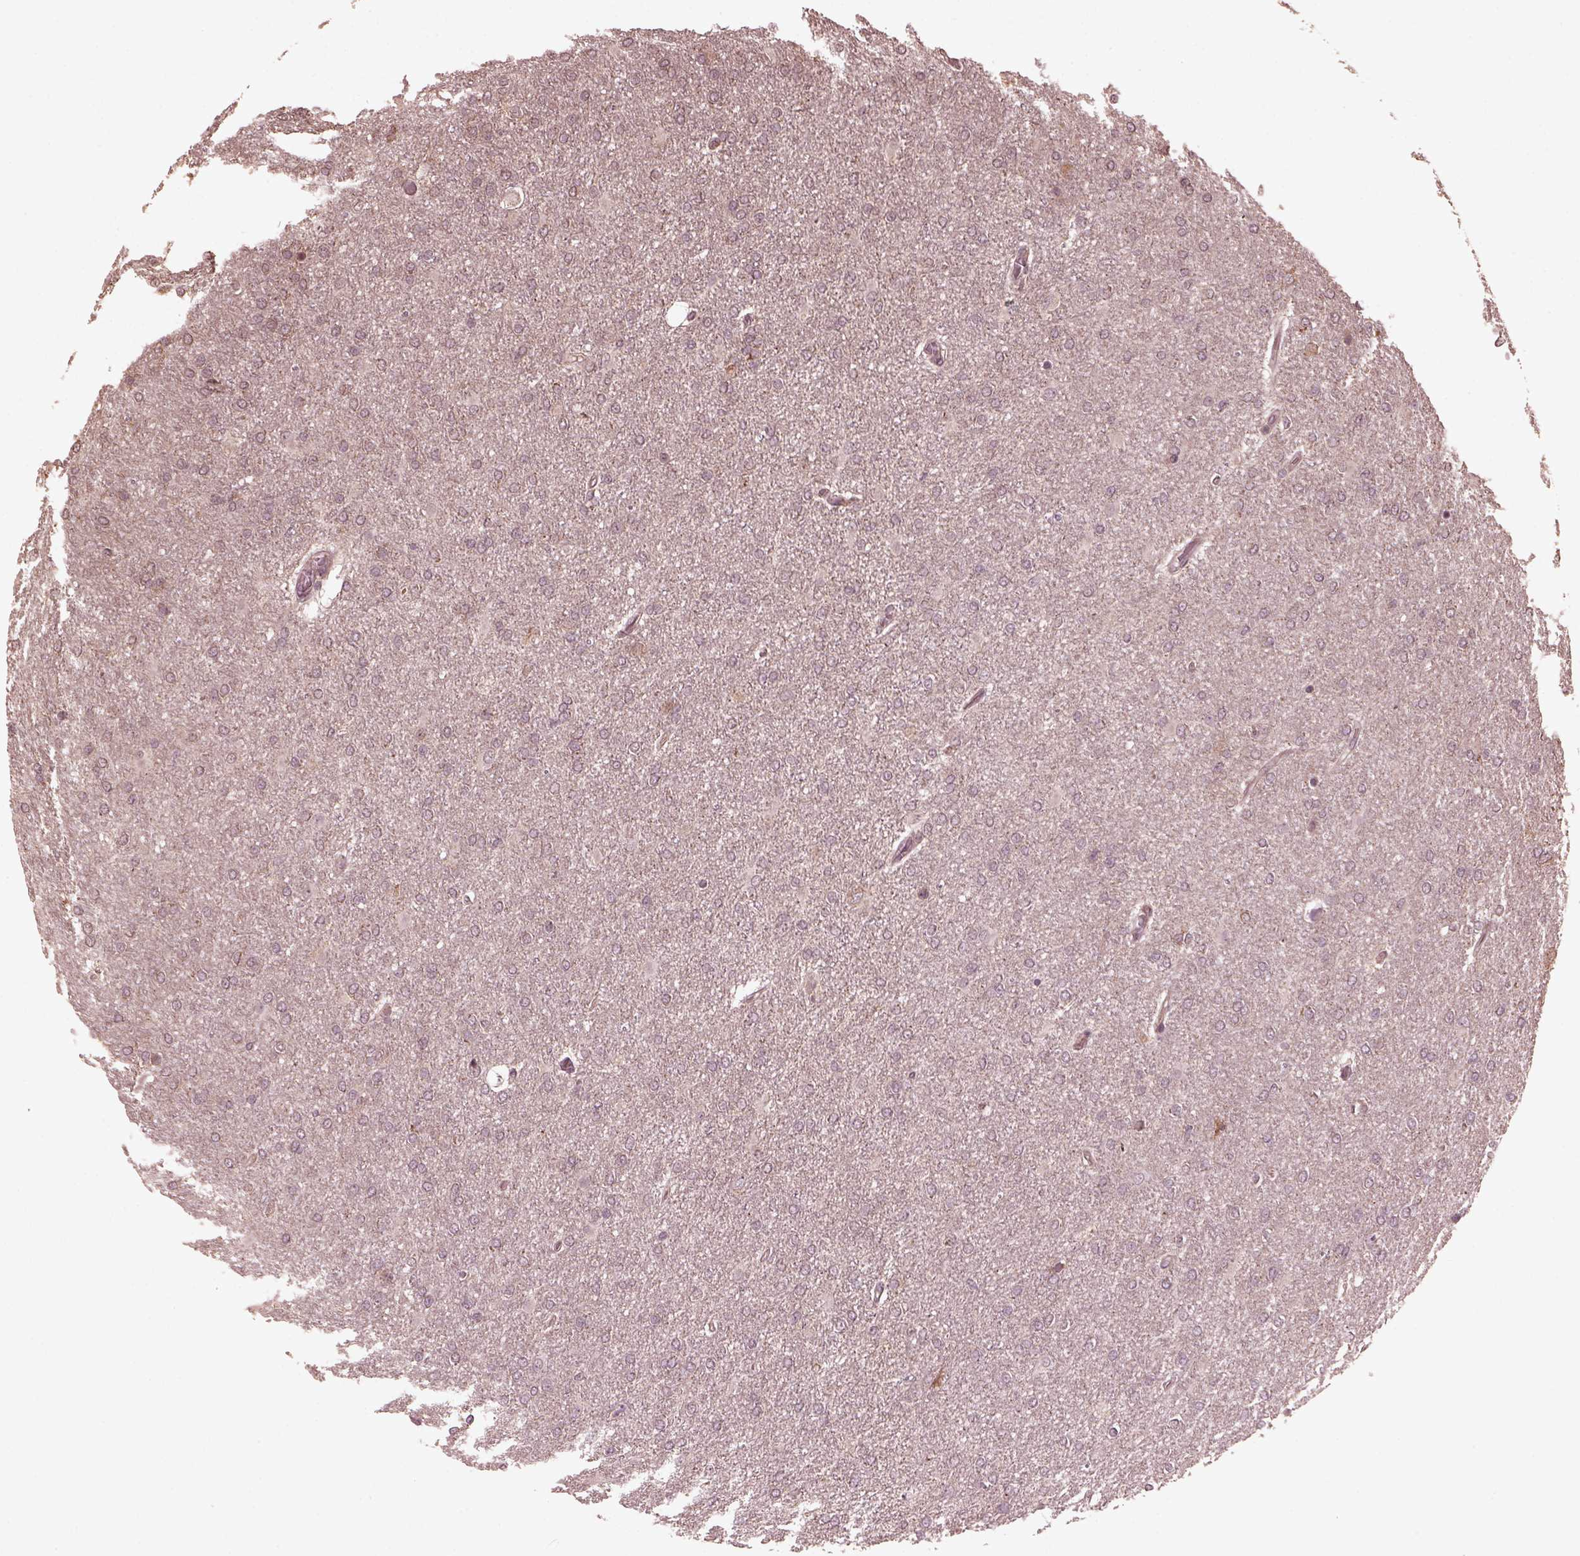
{"staining": {"intensity": "negative", "quantity": "none", "location": "none"}, "tissue": "glioma", "cell_type": "Tumor cells", "image_type": "cancer", "snomed": [{"axis": "morphology", "description": "Glioma, malignant, High grade"}, {"axis": "topography", "description": "Cerebral cortex"}], "caption": "A micrograph of human malignant high-grade glioma is negative for staining in tumor cells.", "gene": "ZNF292", "patient": {"sex": "male", "age": 70}}